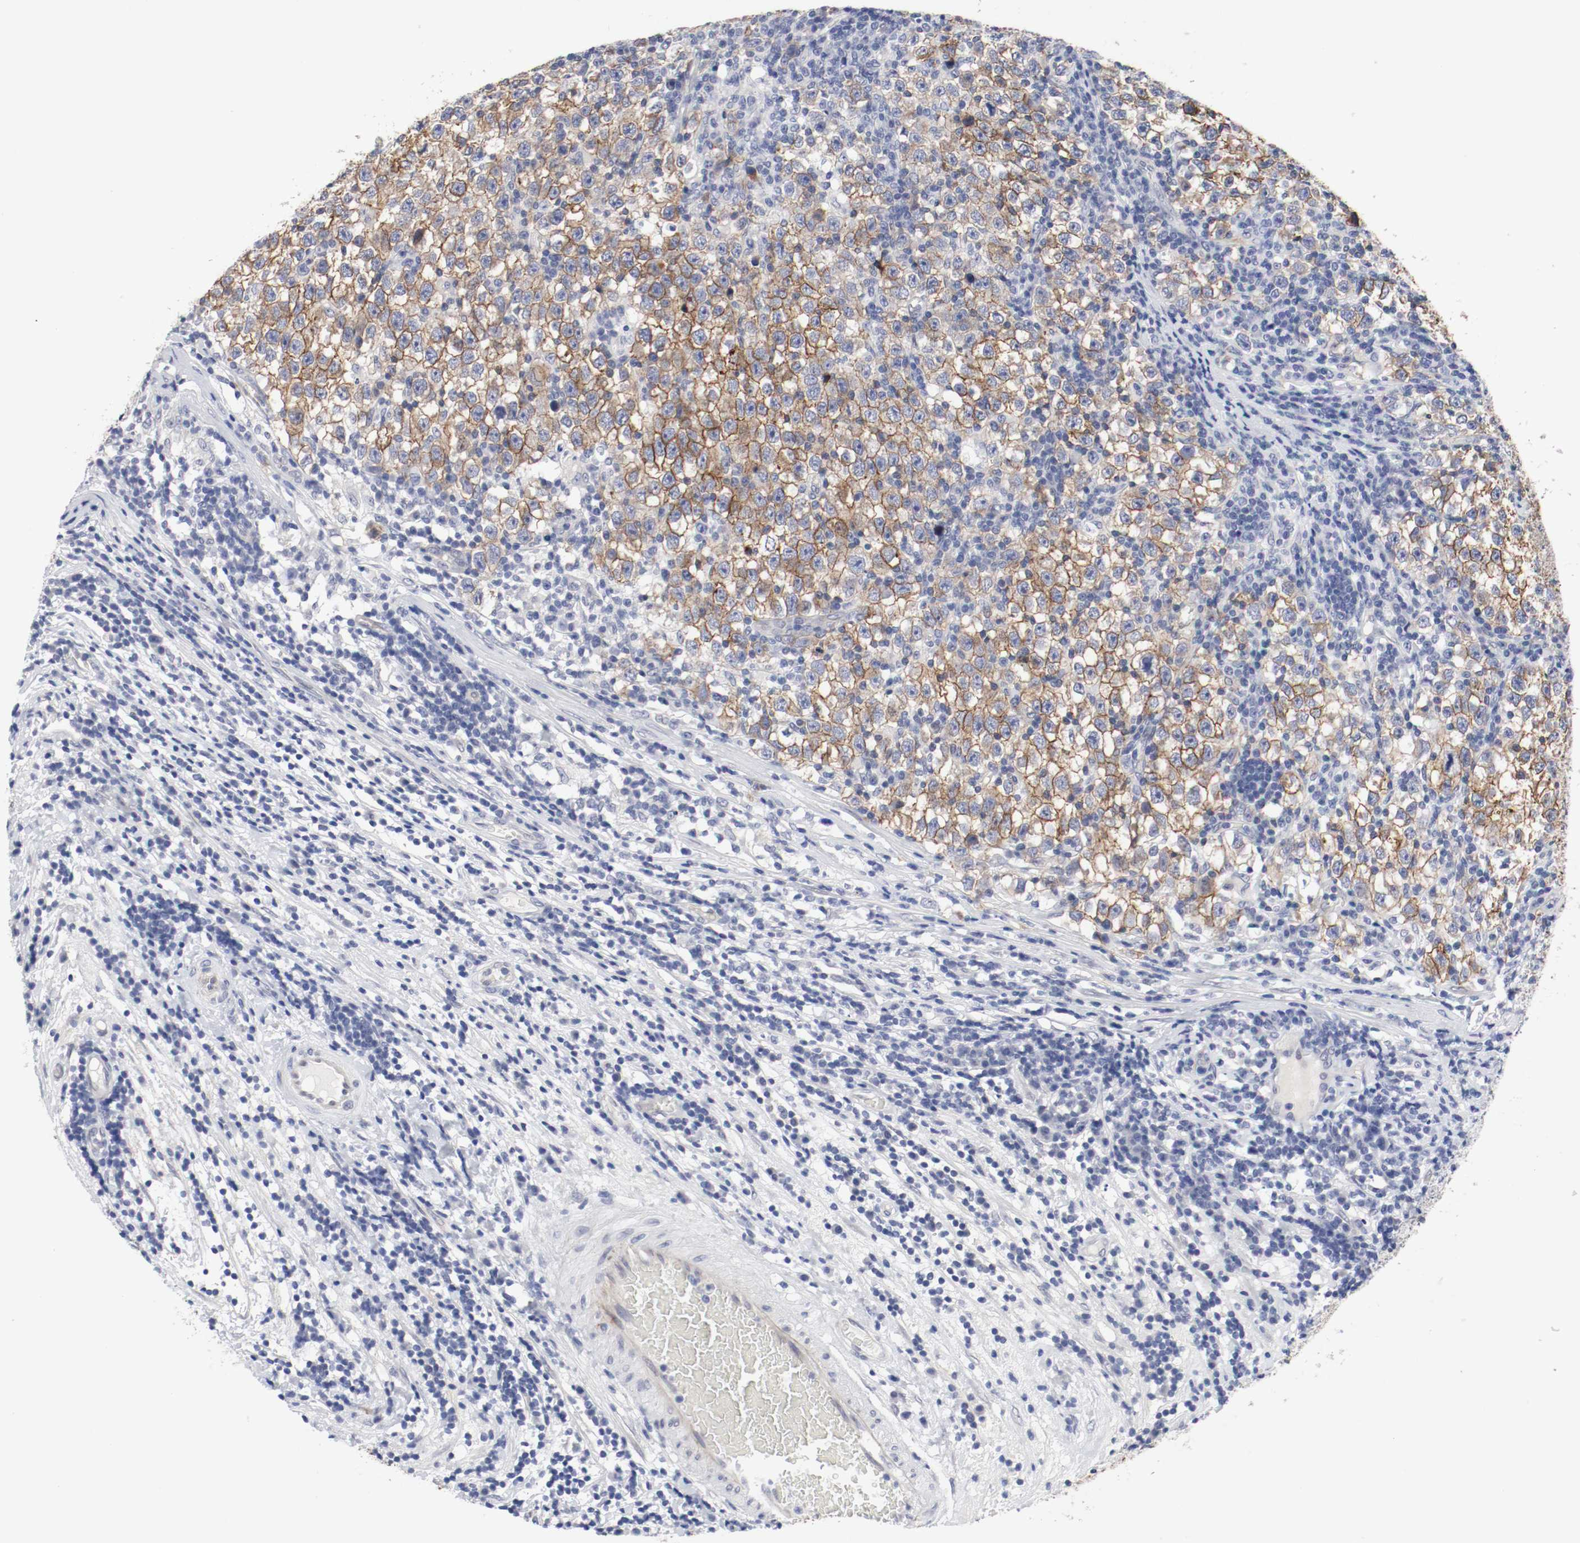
{"staining": {"intensity": "strong", "quantity": ">75%", "location": "cytoplasmic/membranous"}, "tissue": "testis cancer", "cell_type": "Tumor cells", "image_type": "cancer", "snomed": [{"axis": "morphology", "description": "Seminoma, NOS"}, {"axis": "topography", "description": "Testis"}], "caption": "Protein expression analysis of human testis cancer (seminoma) reveals strong cytoplasmic/membranous expression in approximately >75% of tumor cells.", "gene": "KIT", "patient": {"sex": "male", "age": 43}}